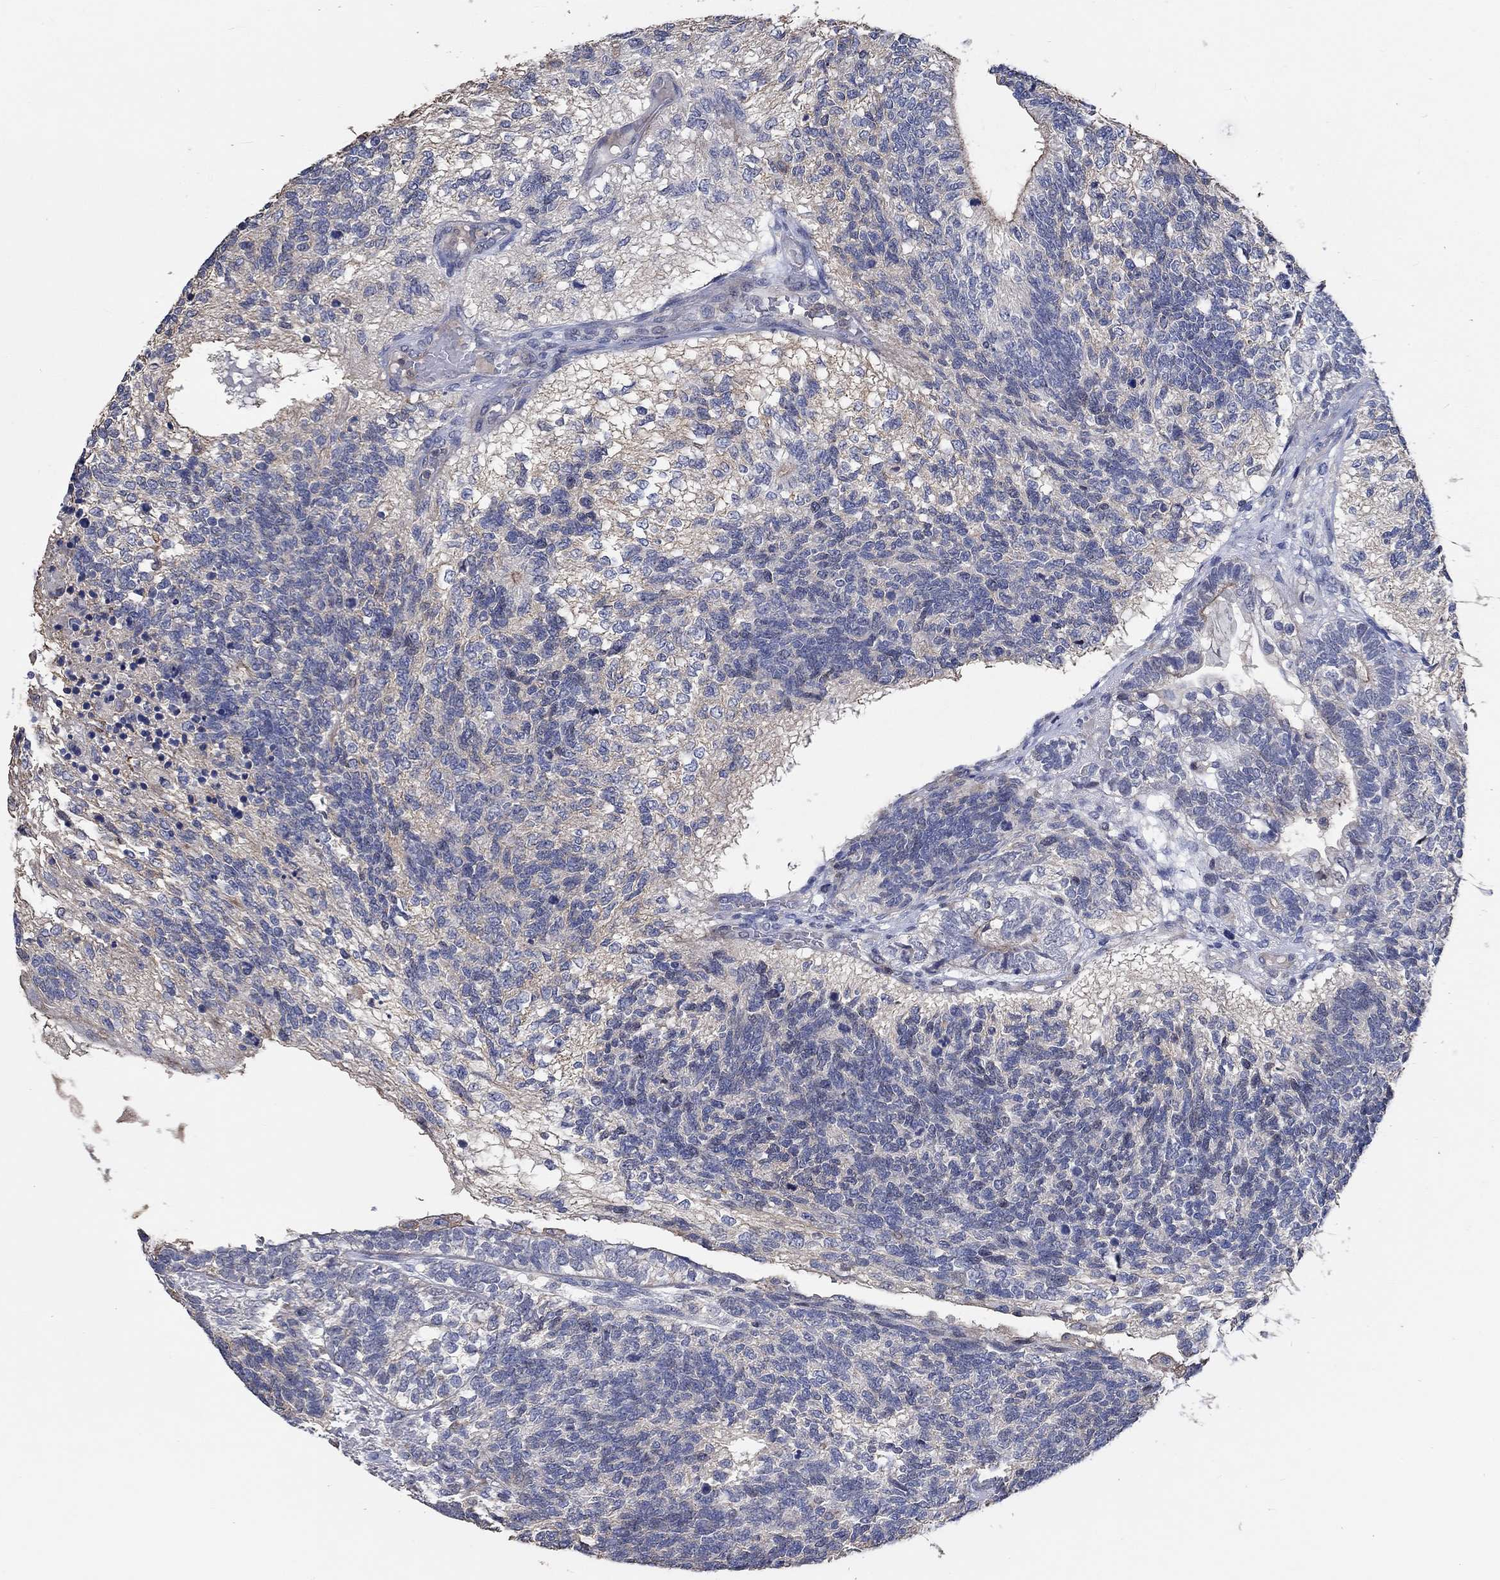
{"staining": {"intensity": "negative", "quantity": "none", "location": "none"}, "tissue": "testis cancer", "cell_type": "Tumor cells", "image_type": "cancer", "snomed": [{"axis": "morphology", "description": "Seminoma, NOS"}, {"axis": "morphology", "description": "Carcinoma, Embryonal, NOS"}, {"axis": "topography", "description": "Testis"}], "caption": "Tumor cells are negative for brown protein staining in testis seminoma.", "gene": "TNFAIP8L3", "patient": {"sex": "male", "age": 41}}